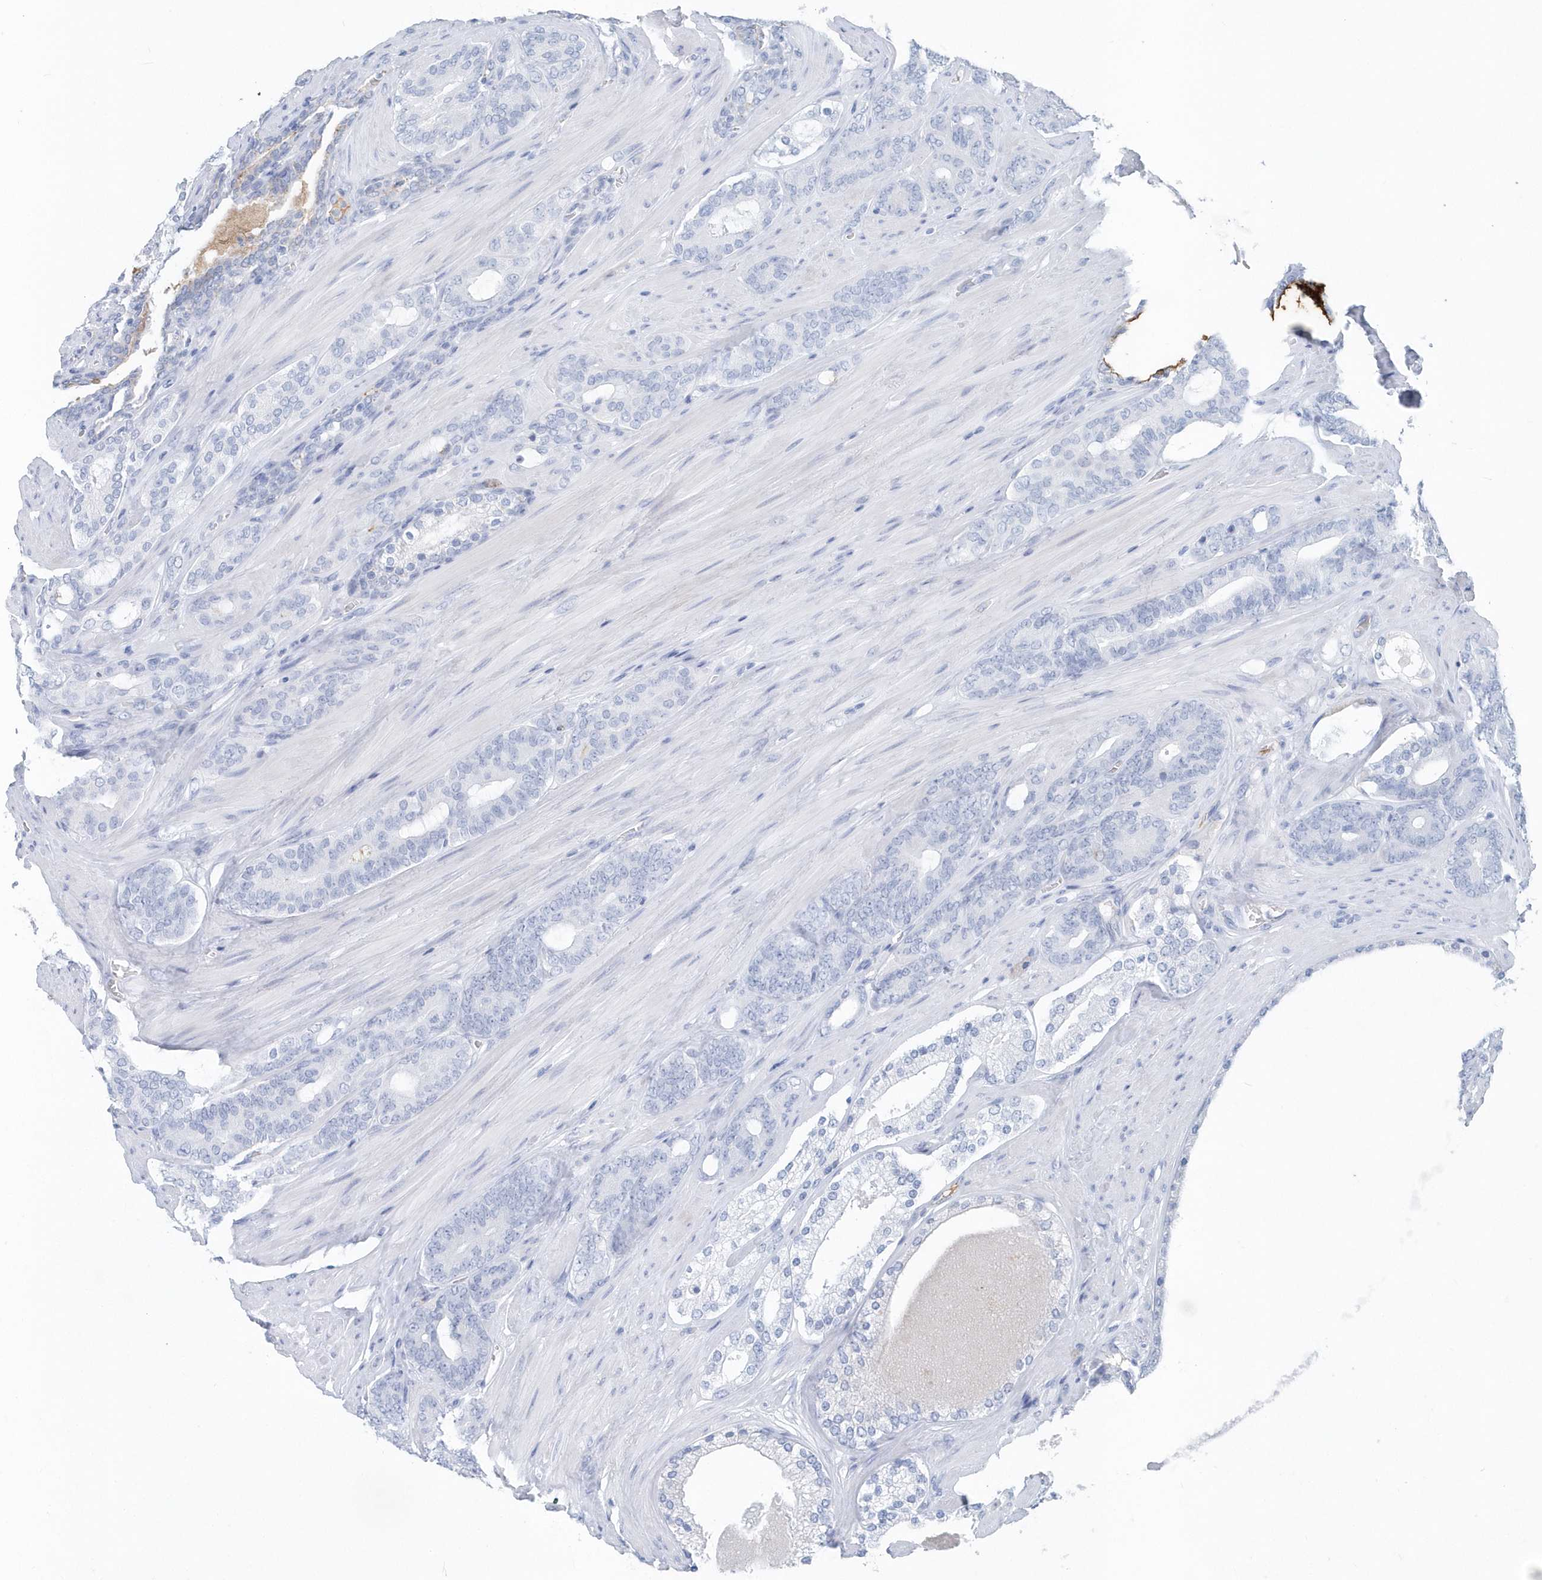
{"staining": {"intensity": "negative", "quantity": "none", "location": "none"}, "tissue": "prostate cancer", "cell_type": "Tumor cells", "image_type": "cancer", "snomed": [{"axis": "morphology", "description": "Adenocarcinoma, Low grade"}, {"axis": "topography", "description": "Prostate"}], "caption": "DAB immunohistochemical staining of human prostate cancer (low-grade adenocarcinoma) reveals no significant positivity in tumor cells.", "gene": "JCHAIN", "patient": {"sex": "male", "age": 63}}